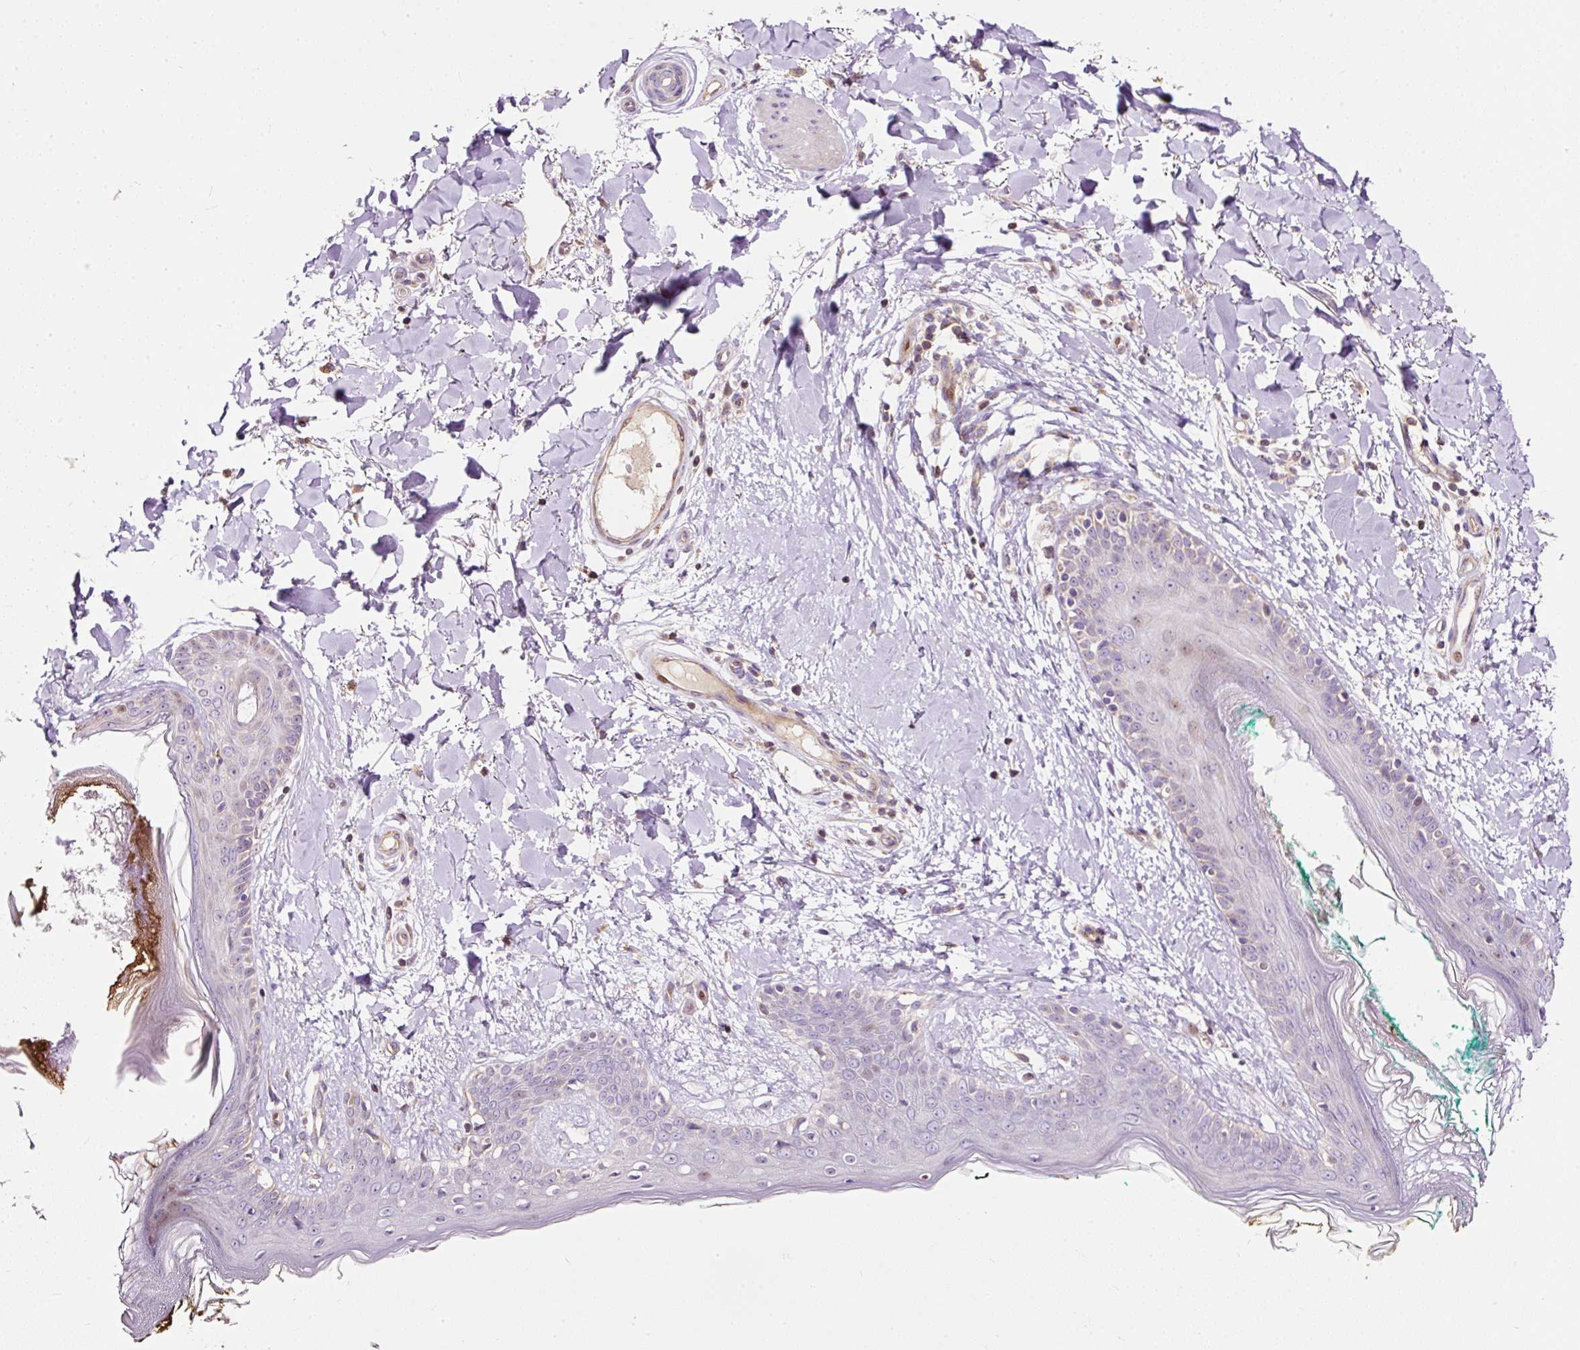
{"staining": {"intensity": "moderate", "quantity": "25%-75%", "location": "cytoplasmic/membranous"}, "tissue": "skin", "cell_type": "Fibroblasts", "image_type": "normal", "snomed": [{"axis": "morphology", "description": "Normal tissue, NOS"}, {"axis": "topography", "description": "Skin"}], "caption": "Fibroblasts demonstrate moderate cytoplasmic/membranous expression in about 25%-75% of cells in benign skin.", "gene": "BOLA3", "patient": {"sex": "female", "age": 34}}